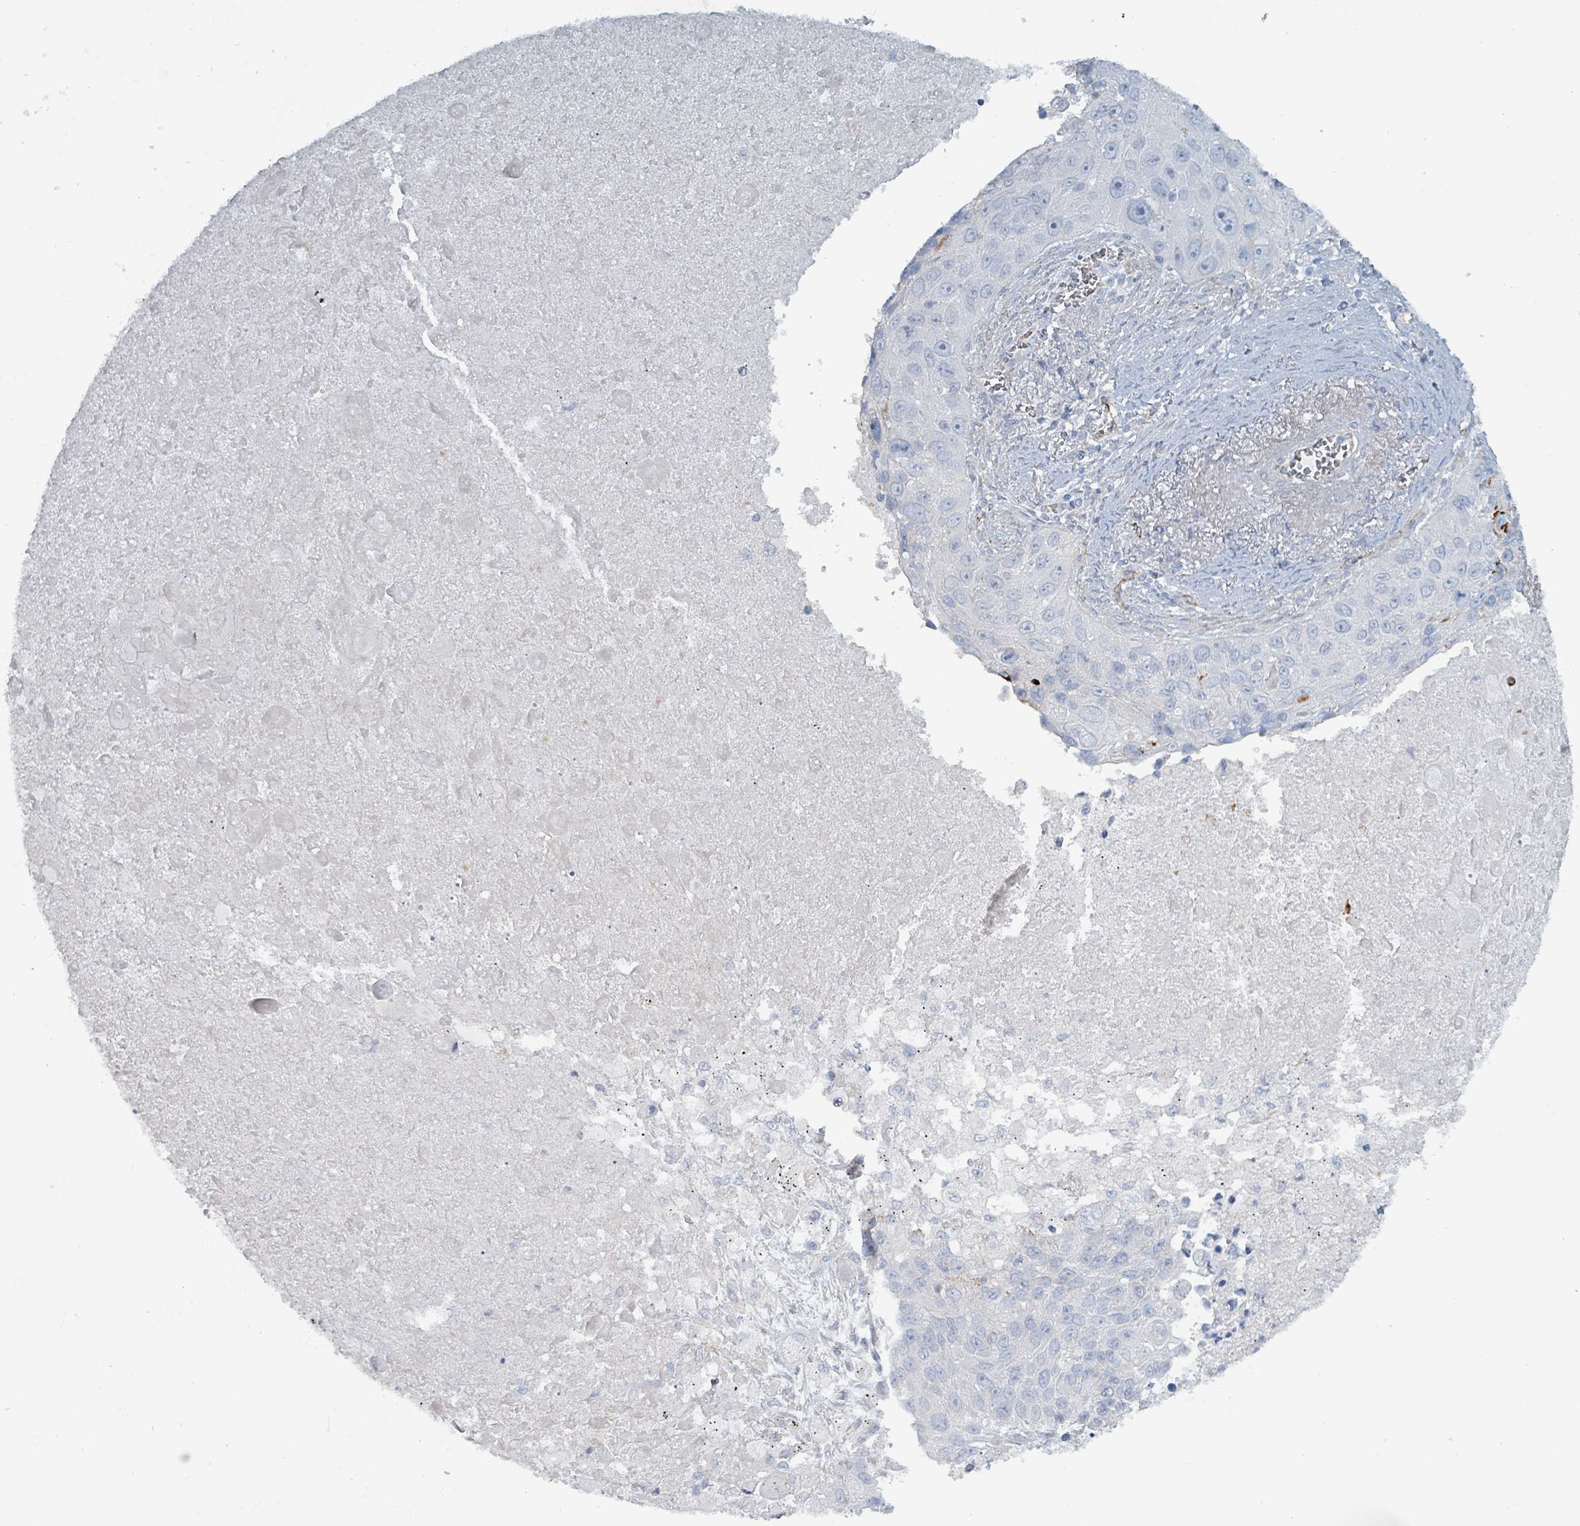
{"staining": {"intensity": "negative", "quantity": "none", "location": "none"}, "tissue": "lung cancer", "cell_type": "Tumor cells", "image_type": "cancer", "snomed": [{"axis": "morphology", "description": "Squamous cell carcinoma, NOS"}, {"axis": "topography", "description": "Lung"}], "caption": "Protein analysis of lung cancer reveals no significant staining in tumor cells.", "gene": "TAAR5", "patient": {"sex": "male", "age": 66}}